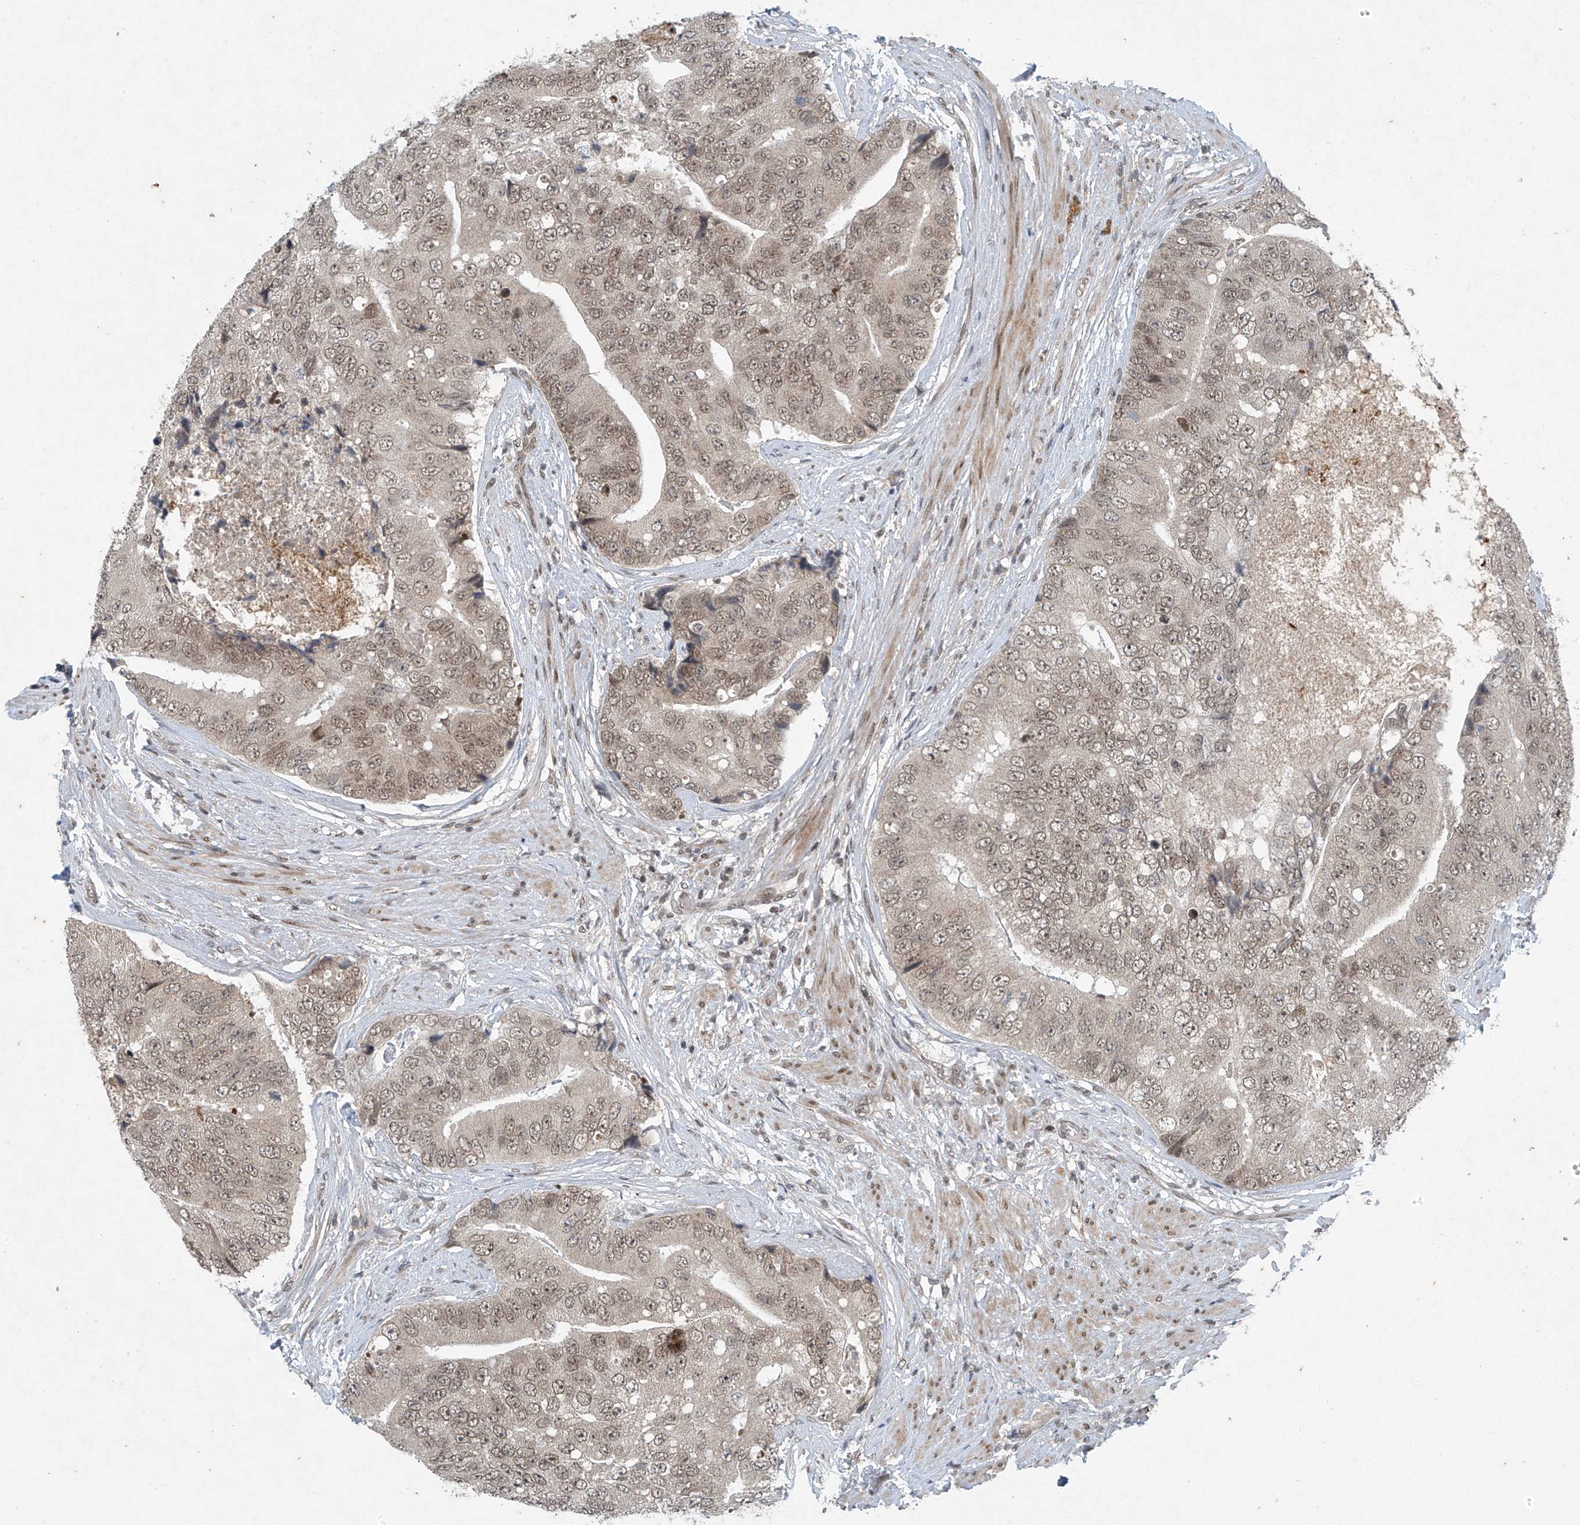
{"staining": {"intensity": "weak", "quantity": ">75%", "location": "nuclear"}, "tissue": "prostate cancer", "cell_type": "Tumor cells", "image_type": "cancer", "snomed": [{"axis": "morphology", "description": "Adenocarcinoma, High grade"}, {"axis": "topography", "description": "Prostate"}], "caption": "Prostate cancer was stained to show a protein in brown. There is low levels of weak nuclear staining in about >75% of tumor cells. The staining was performed using DAB to visualize the protein expression in brown, while the nuclei were stained in blue with hematoxylin (Magnification: 20x).", "gene": "TAF8", "patient": {"sex": "male", "age": 70}}